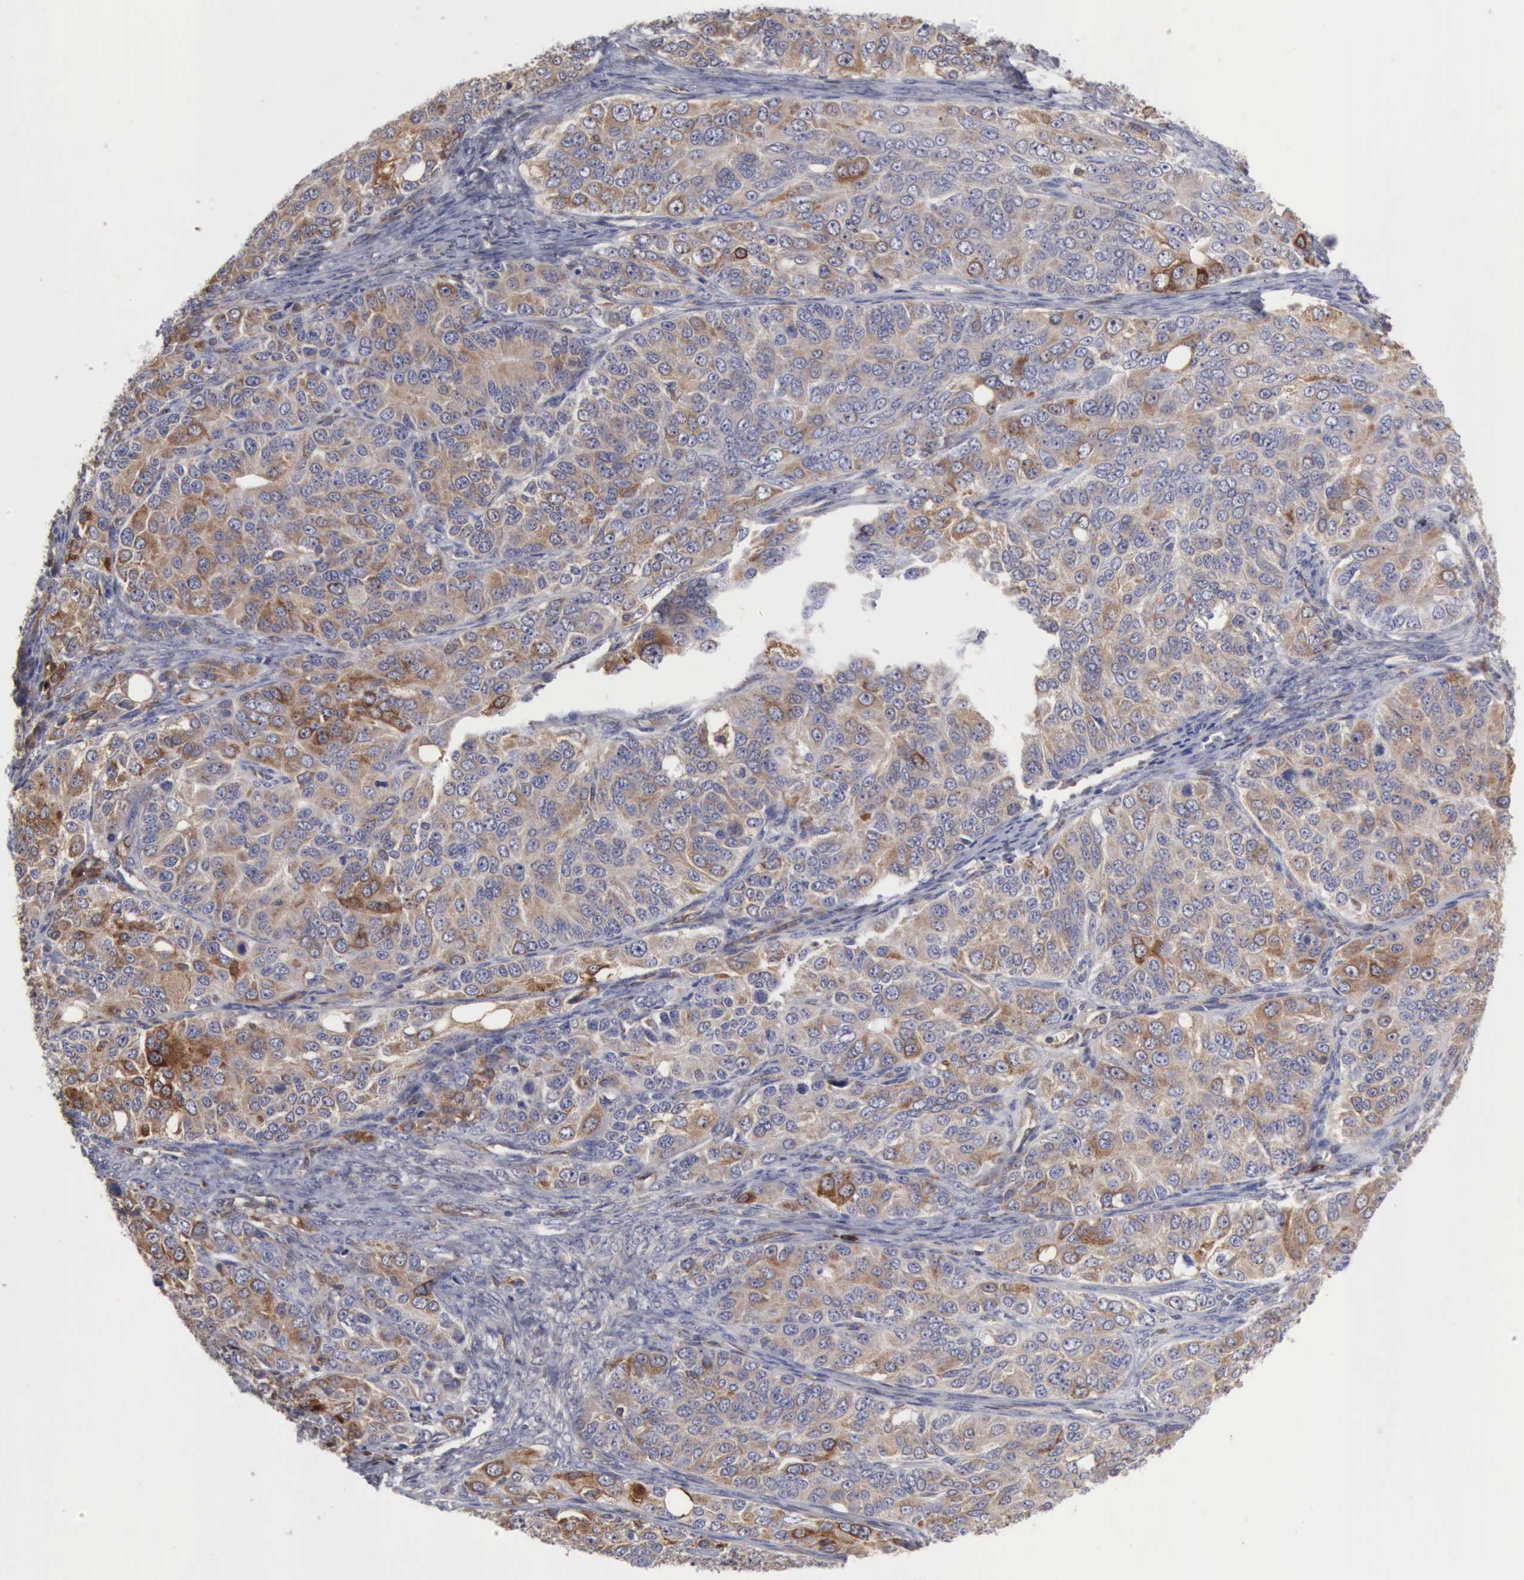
{"staining": {"intensity": "moderate", "quantity": ">75%", "location": "cytoplasmic/membranous"}, "tissue": "ovarian cancer", "cell_type": "Tumor cells", "image_type": "cancer", "snomed": [{"axis": "morphology", "description": "Carcinoma, endometroid"}, {"axis": "topography", "description": "Ovary"}], "caption": "About >75% of tumor cells in human ovarian endometroid carcinoma reveal moderate cytoplasmic/membranous protein staining as visualized by brown immunohistochemical staining.", "gene": "APOL2", "patient": {"sex": "female", "age": 51}}